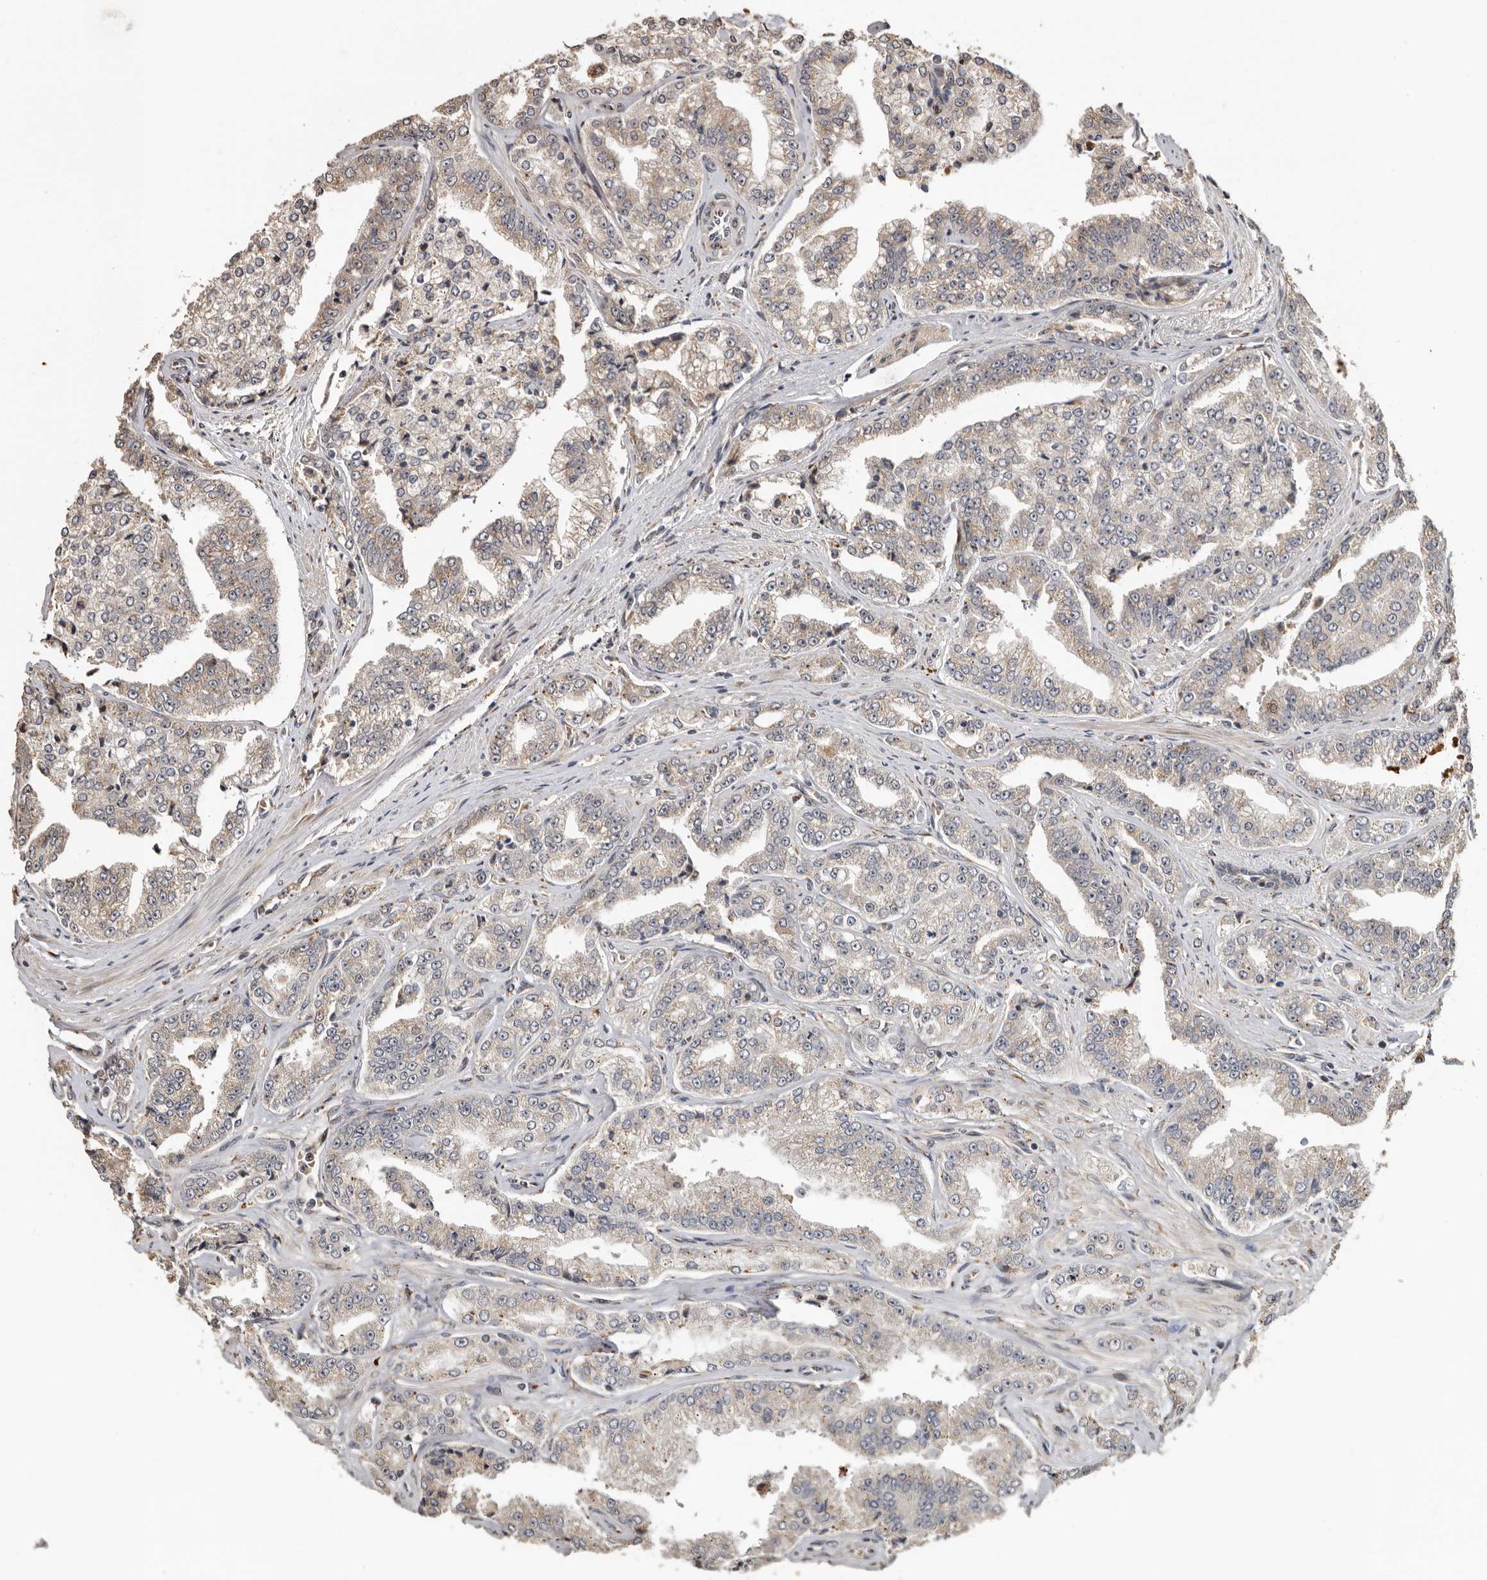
{"staining": {"intensity": "weak", "quantity": "<25%", "location": "cytoplasmic/membranous"}, "tissue": "prostate cancer", "cell_type": "Tumor cells", "image_type": "cancer", "snomed": [{"axis": "morphology", "description": "Adenocarcinoma, High grade"}, {"axis": "topography", "description": "Prostate"}], "caption": "The immunohistochemistry (IHC) photomicrograph has no significant staining in tumor cells of prostate cancer (adenocarcinoma (high-grade)) tissue.", "gene": "ENTREP1", "patient": {"sex": "male", "age": 71}}